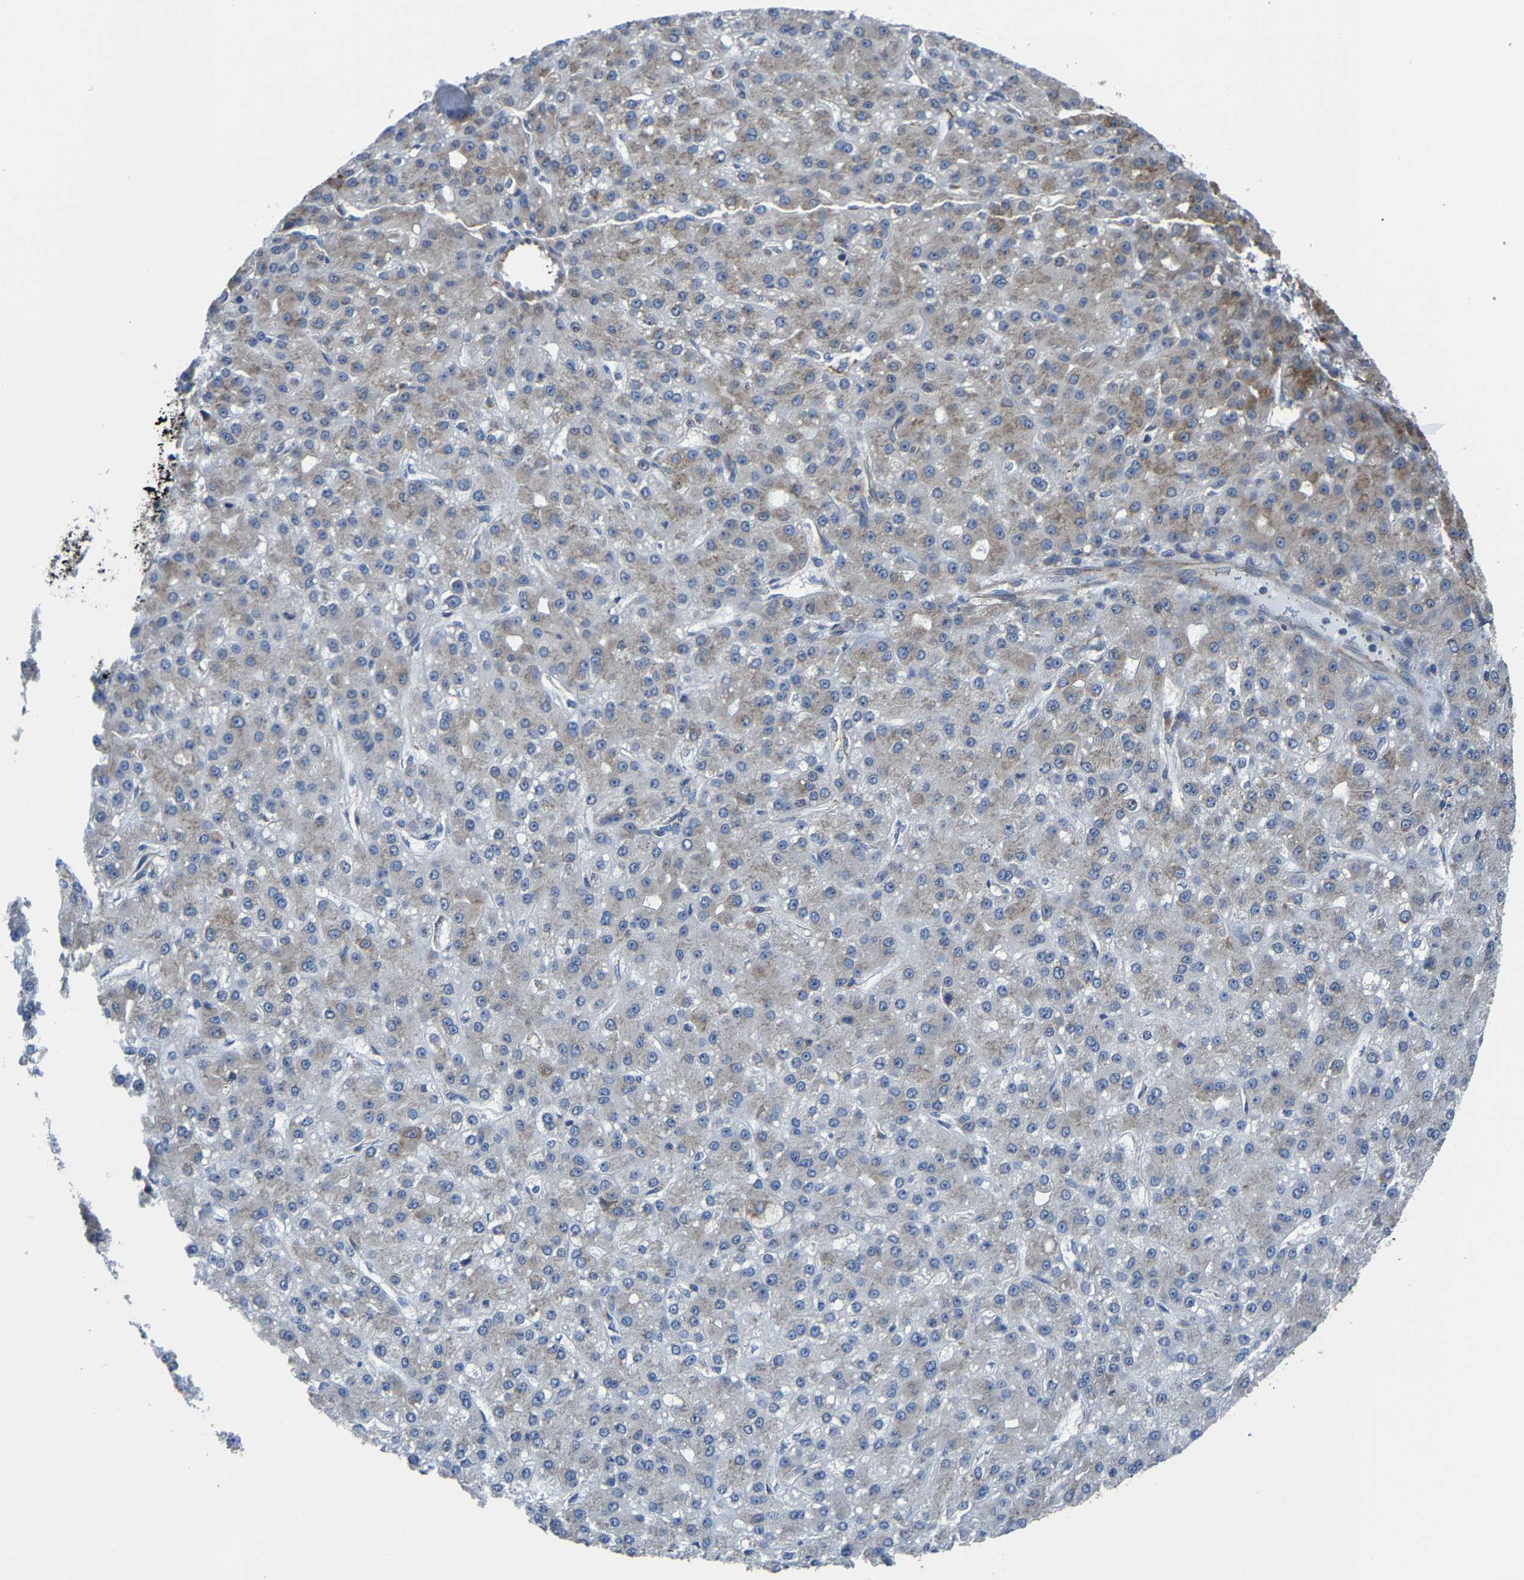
{"staining": {"intensity": "moderate", "quantity": "<25%", "location": "cytoplasmic/membranous"}, "tissue": "liver cancer", "cell_type": "Tumor cells", "image_type": "cancer", "snomed": [{"axis": "morphology", "description": "Carcinoma, Hepatocellular, NOS"}, {"axis": "topography", "description": "Liver"}], "caption": "Immunohistochemistry (IHC) photomicrograph of hepatocellular carcinoma (liver) stained for a protein (brown), which exhibits low levels of moderate cytoplasmic/membranous positivity in about <25% of tumor cells.", "gene": "G3BP2", "patient": {"sex": "male", "age": 67}}